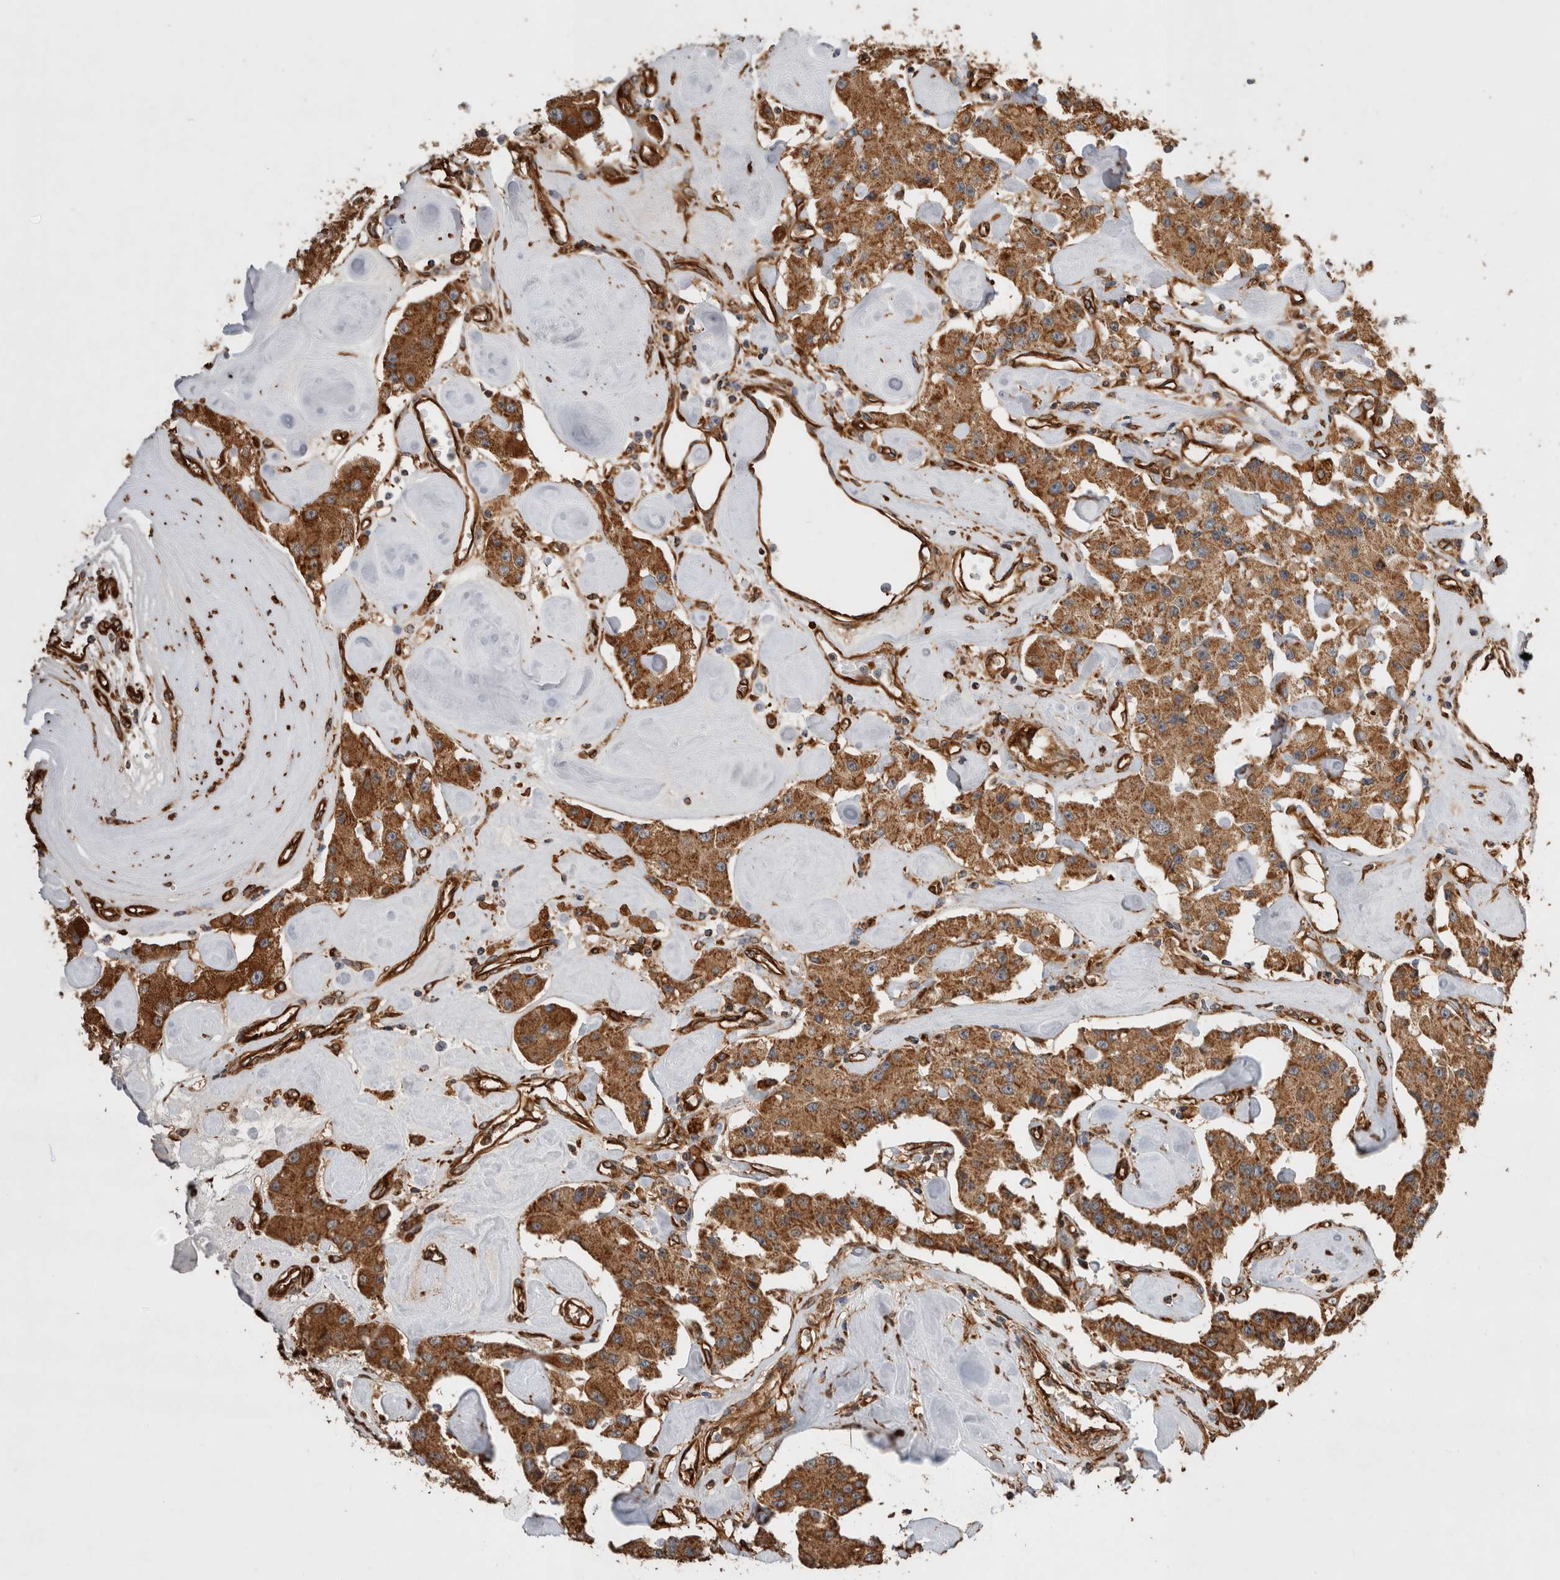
{"staining": {"intensity": "moderate", "quantity": ">75%", "location": "cytoplasmic/membranous"}, "tissue": "carcinoid", "cell_type": "Tumor cells", "image_type": "cancer", "snomed": [{"axis": "morphology", "description": "Carcinoid, malignant, NOS"}, {"axis": "topography", "description": "Pancreas"}], "caption": "Moderate cytoplasmic/membranous staining is present in about >75% of tumor cells in carcinoid. (Brightfield microscopy of DAB IHC at high magnification).", "gene": "ZNF397", "patient": {"sex": "male", "age": 41}}